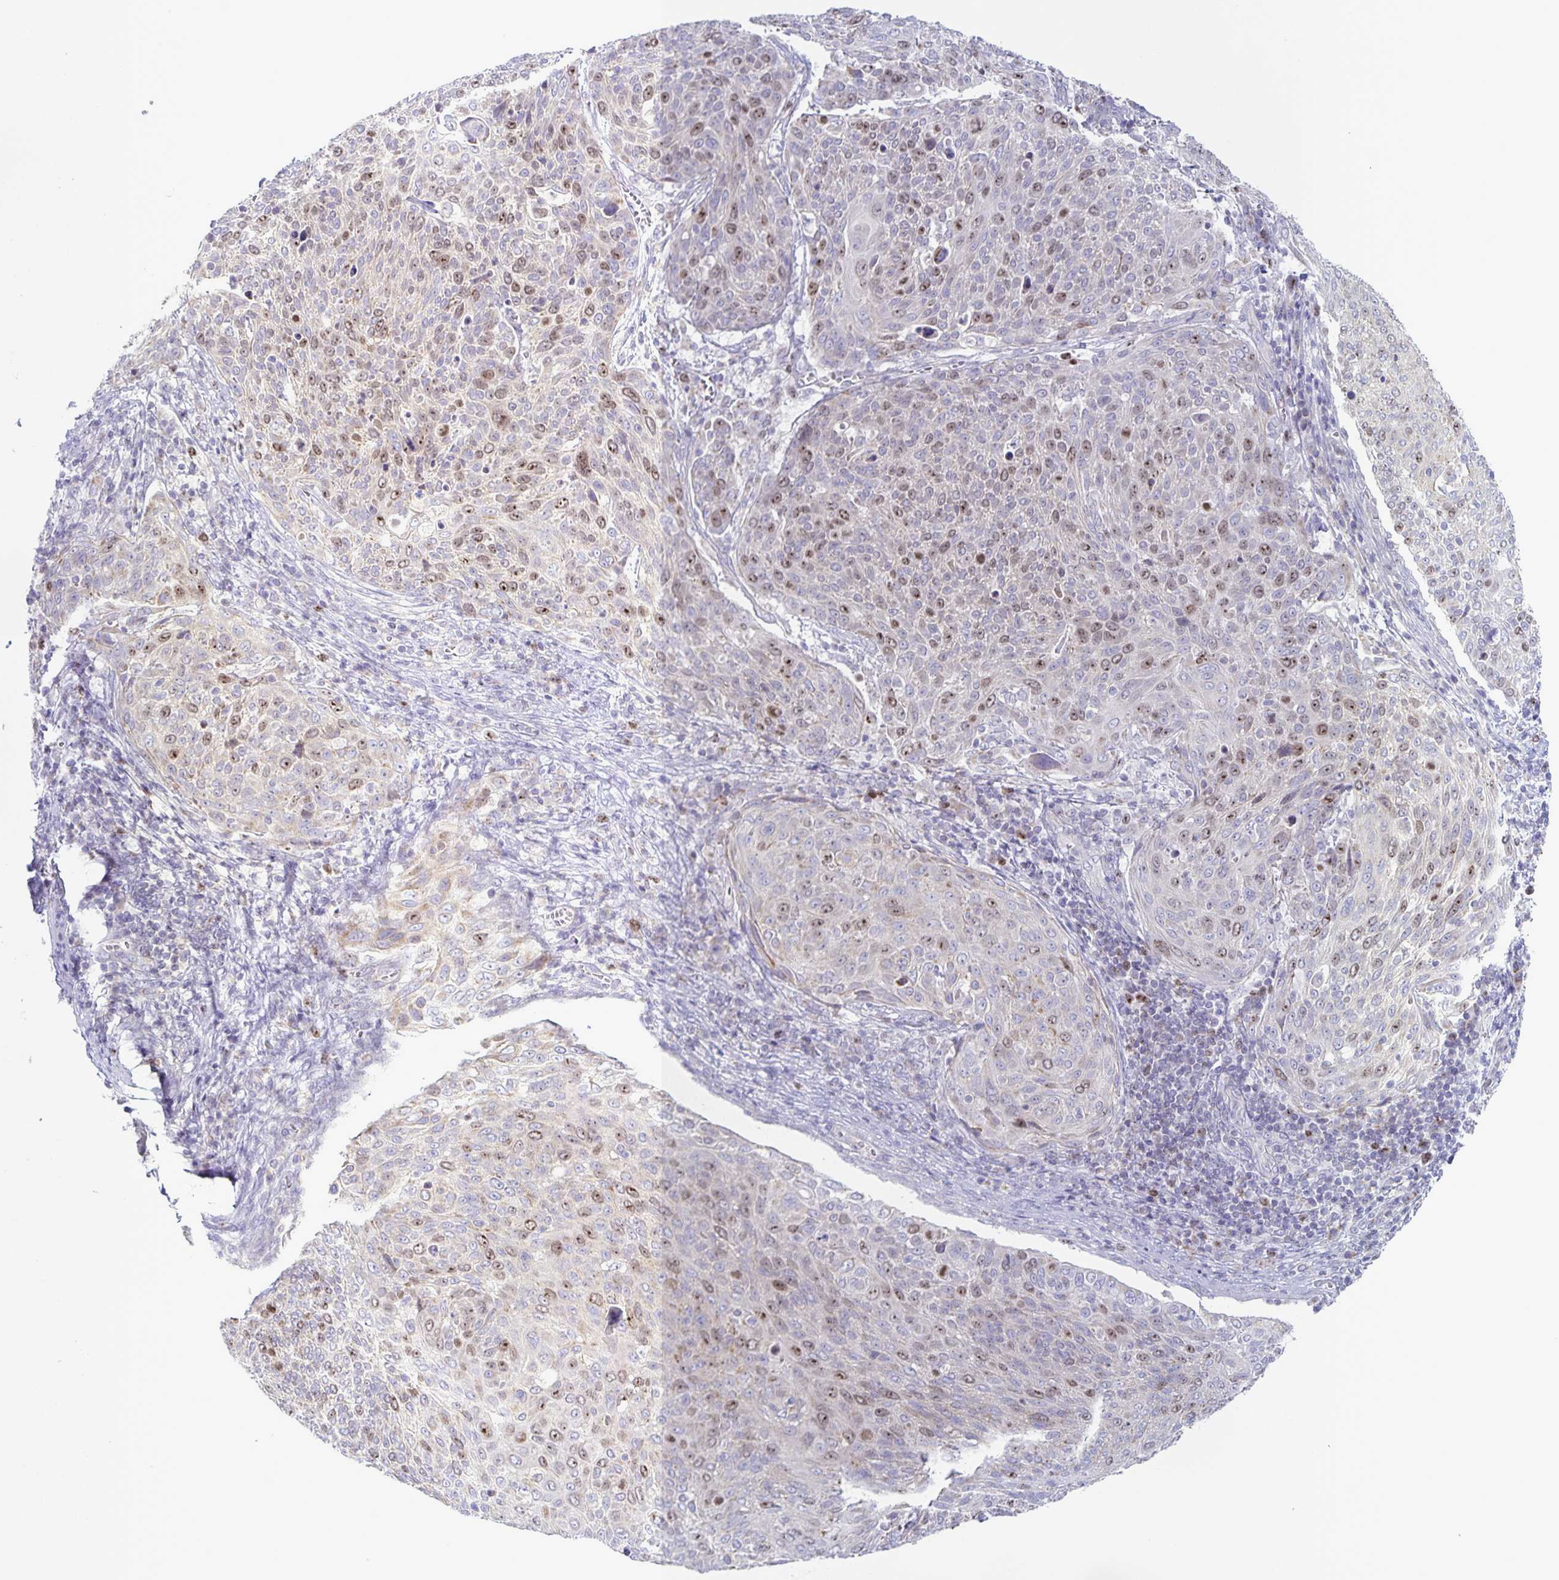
{"staining": {"intensity": "weak", "quantity": "25%-75%", "location": "nuclear"}, "tissue": "cervical cancer", "cell_type": "Tumor cells", "image_type": "cancer", "snomed": [{"axis": "morphology", "description": "Squamous cell carcinoma, NOS"}, {"axis": "topography", "description": "Cervix"}], "caption": "Weak nuclear protein positivity is seen in about 25%-75% of tumor cells in cervical cancer. The staining was performed using DAB (3,3'-diaminobenzidine) to visualize the protein expression in brown, while the nuclei were stained in blue with hematoxylin (Magnification: 20x).", "gene": "CENPH", "patient": {"sex": "female", "age": 31}}